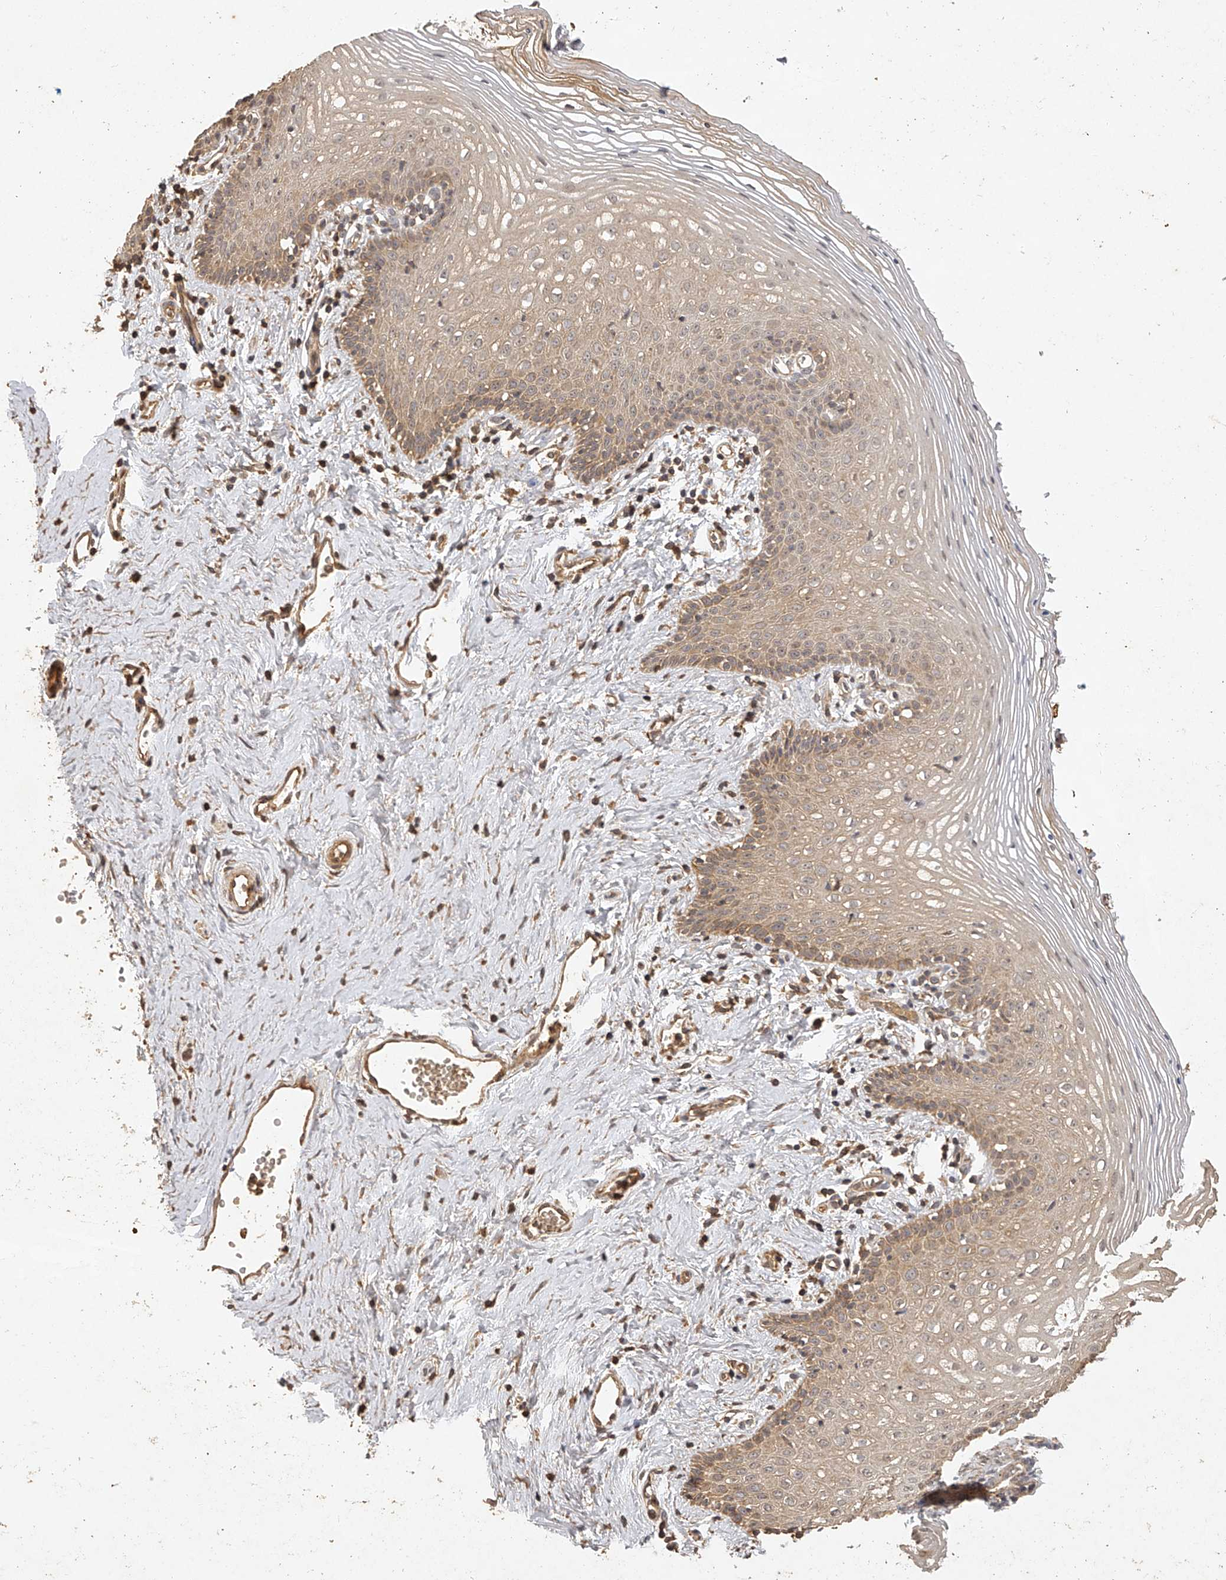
{"staining": {"intensity": "moderate", "quantity": ">75%", "location": "cytoplasmic/membranous,nuclear"}, "tissue": "vagina", "cell_type": "Squamous epithelial cells", "image_type": "normal", "snomed": [{"axis": "morphology", "description": "Normal tissue, NOS"}, {"axis": "topography", "description": "Vagina"}], "caption": "Vagina stained for a protein exhibits moderate cytoplasmic/membranous,nuclear positivity in squamous epithelial cells. (Stains: DAB (3,3'-diaminobenzidine) in brown, nuclei in blue, Microscopy: brightfield microscopy at high magnification).", "gene": "NSMAF", "patient": {"sex": "female", "age": 32}}